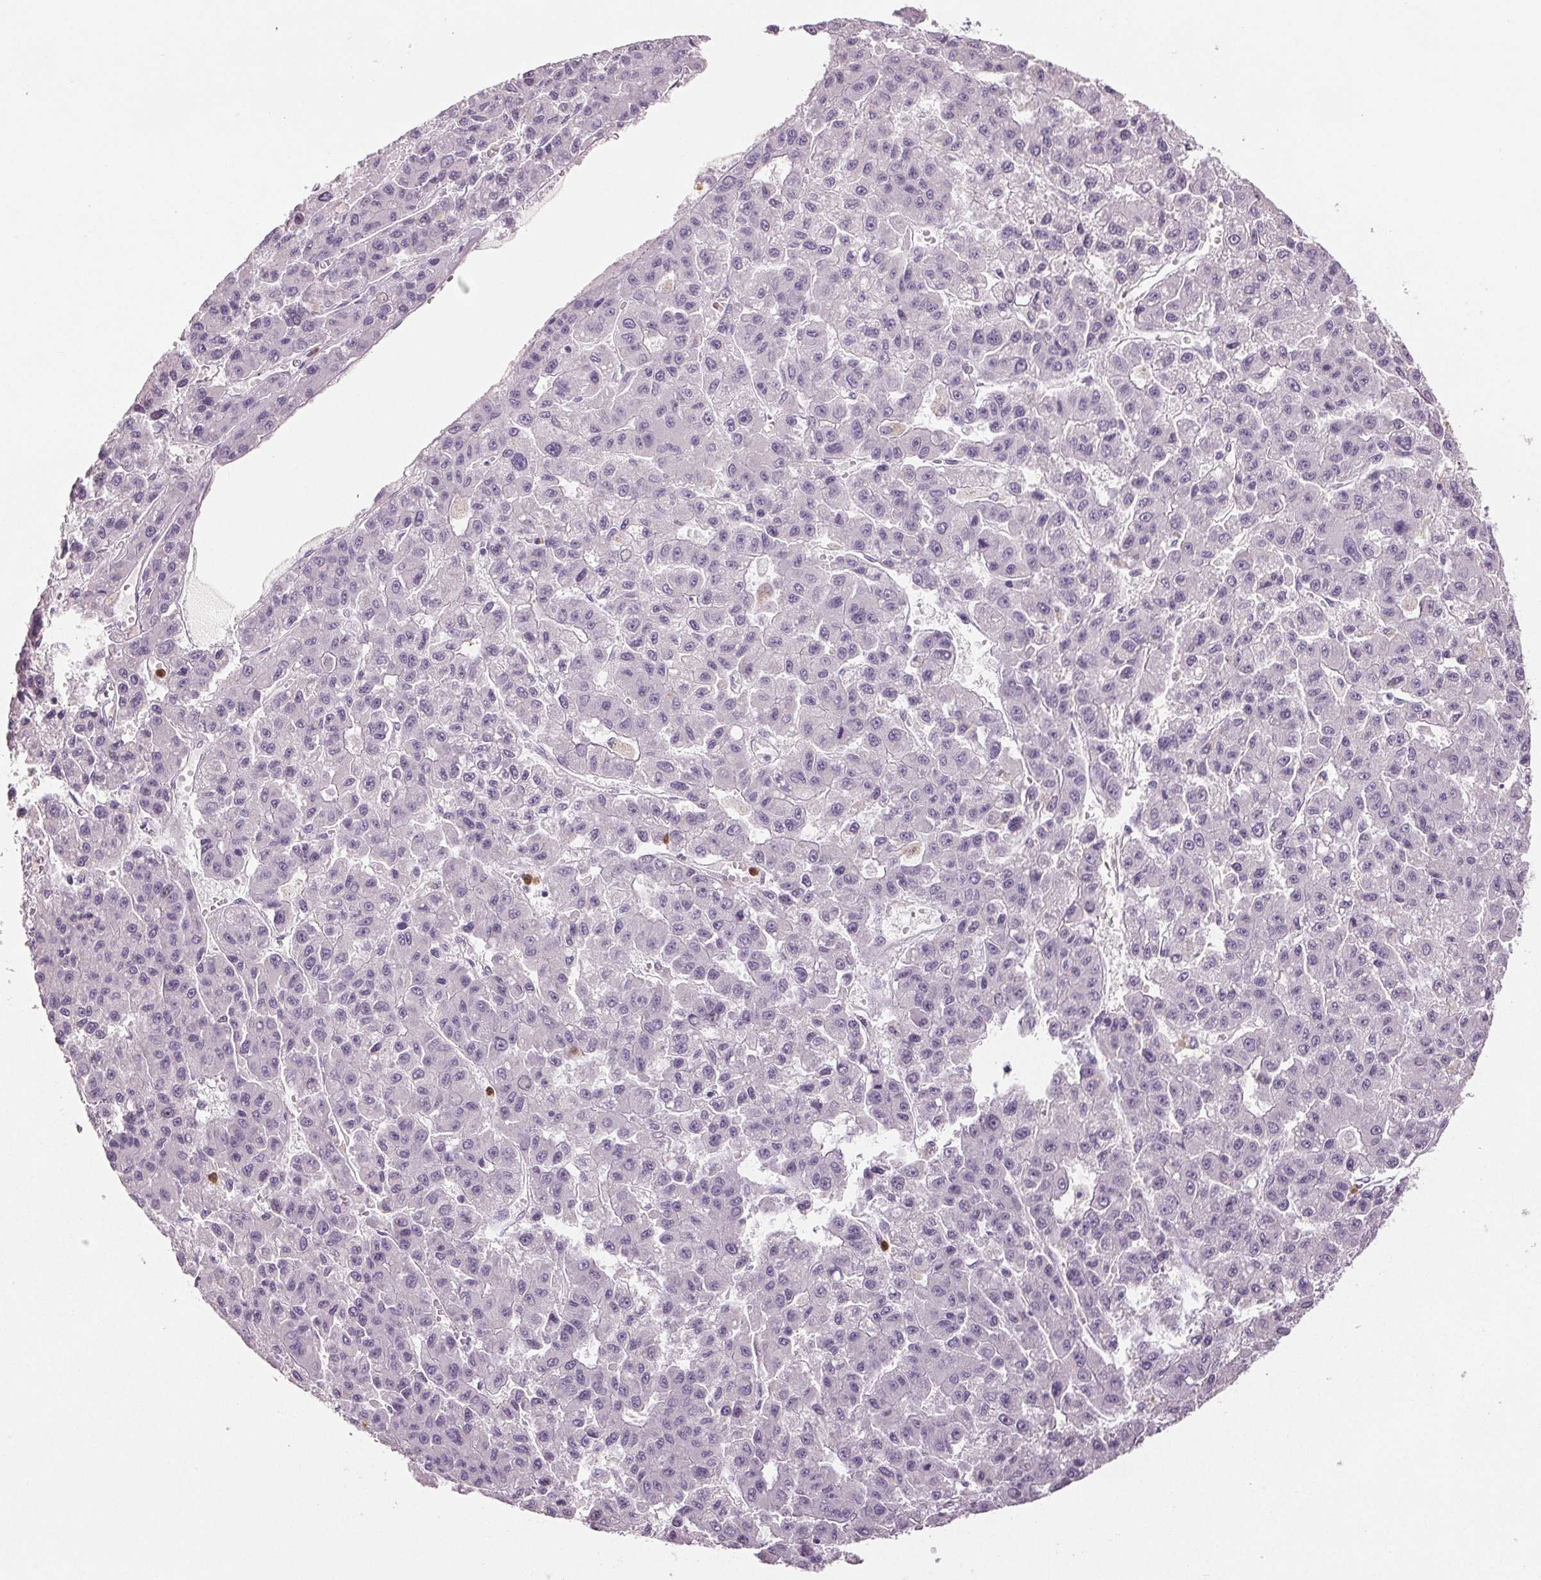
{"staining": {"intensity": "negative", "quantity": "none", "location": "none"}, "tissue": "liver cancer", "cell_type": "Tumor cells", "image_type": "cancer", "snomed": [{"axis": "morphology", "description": "Carcinoma, Hepatocellular, NOS"}, {"axis": "topography", "description": "Liver"}], "caption": "DAB (3,3'-diaminobenzidine) immunohistochemical staining of liver hepatocellular carcinoma exhibits no significant positivity in tumor cells.", "gene": "LTF", "patient": {"sex": "male", "age": 70}}